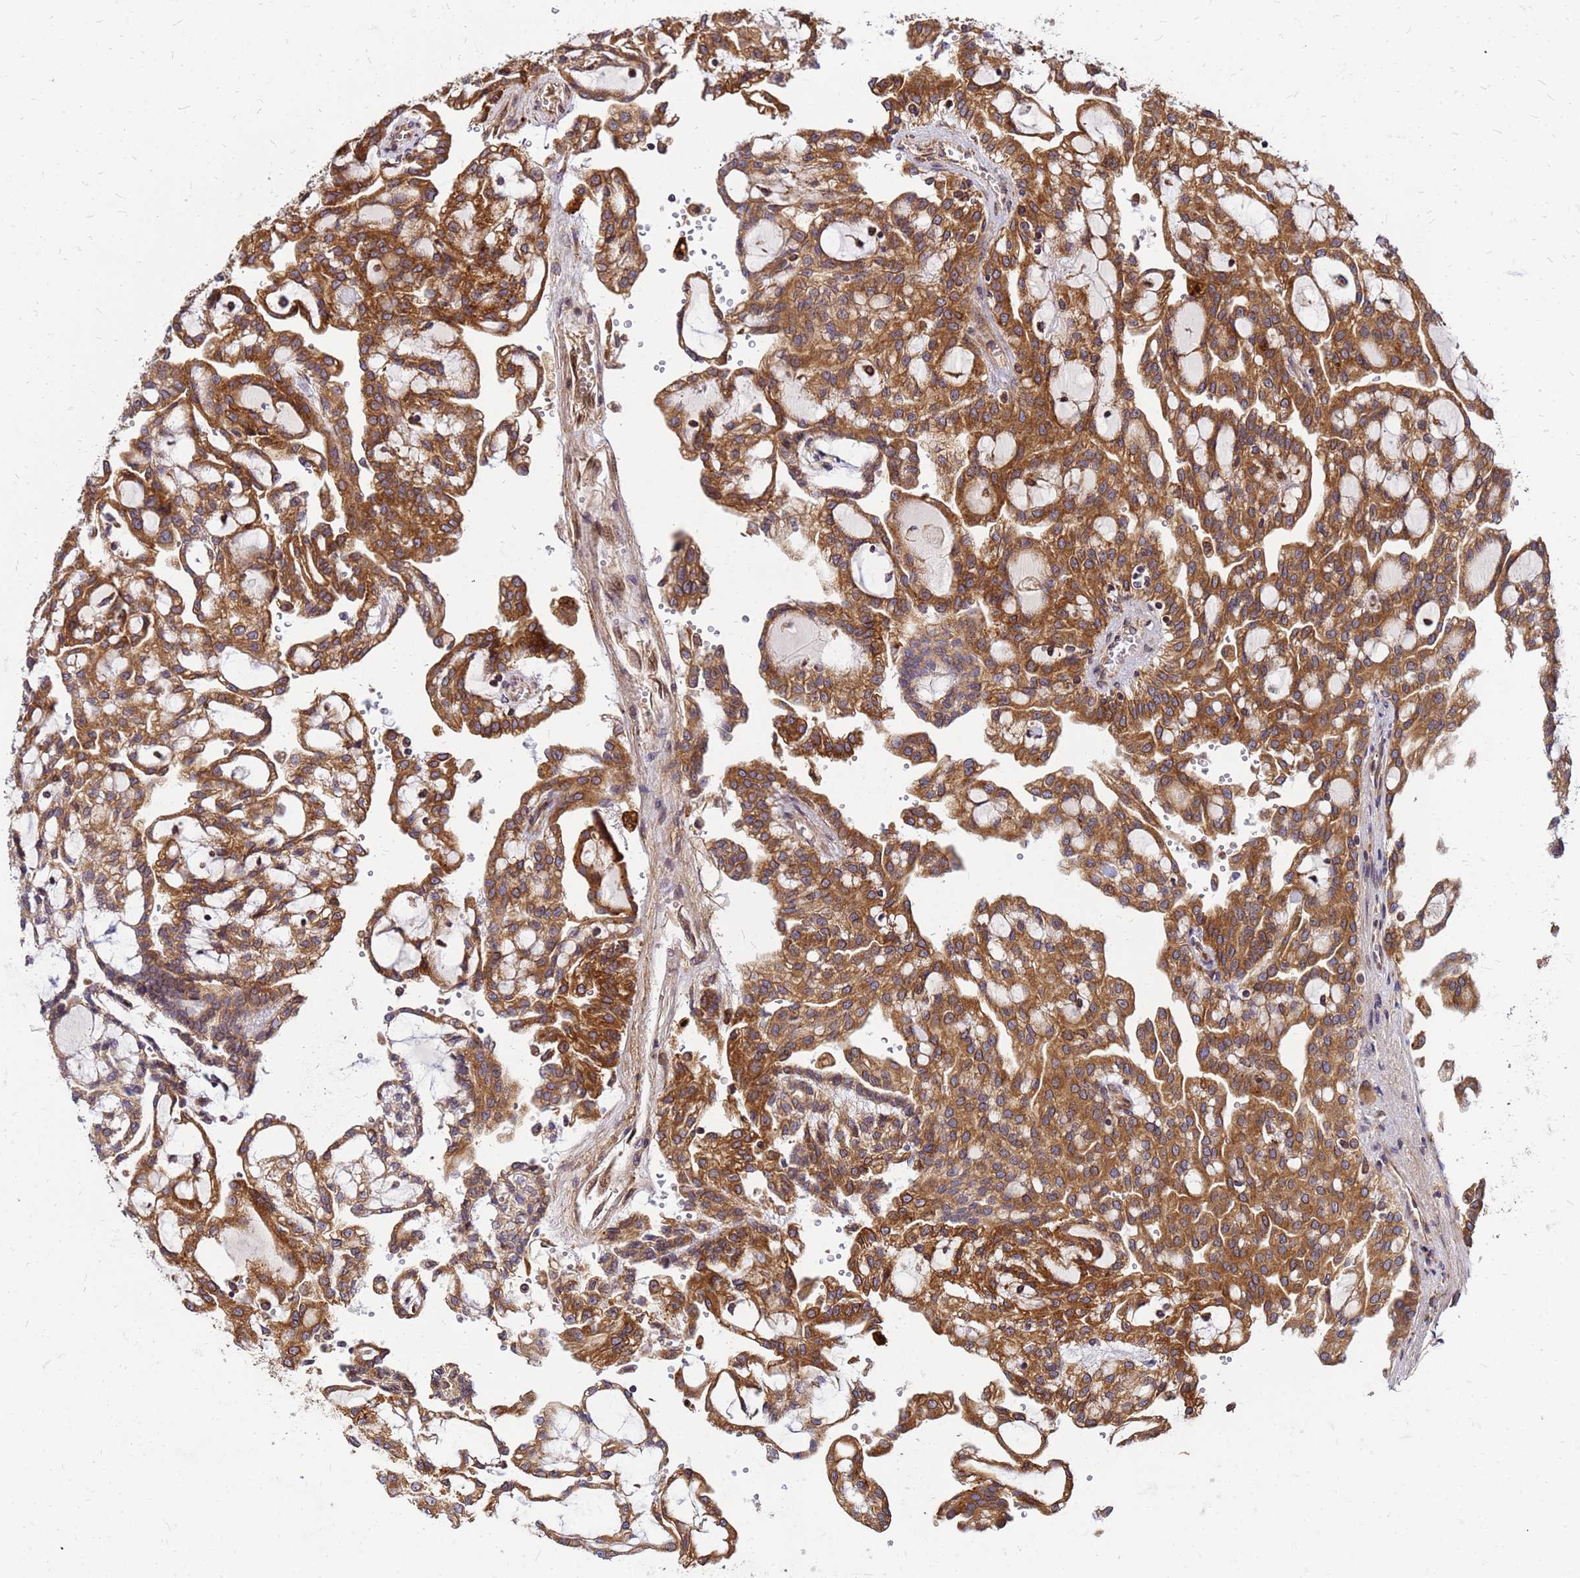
{"staining": {"intensity": "moderate", "quantity": ">75%", "location": "cytoplasmic/membranous"}, "tissue": "renal cancer", "cell_type": "Tumor cells", "image_type": "cancer", "snomed": [{"axis": "morphology", "description": "Adenocarcinoma, NOS"}, {"axis": "topography", "description": "Kidney"}], "caption": "Immunohistochemical staining of adenocarcinoma (renal) demonstrates medium levels of moderate cytoplasmic/membranous staining in approximately >75% of tumor cells.", "gene": "CYBC1", "patient": {"sex": "male", "age": 63}}